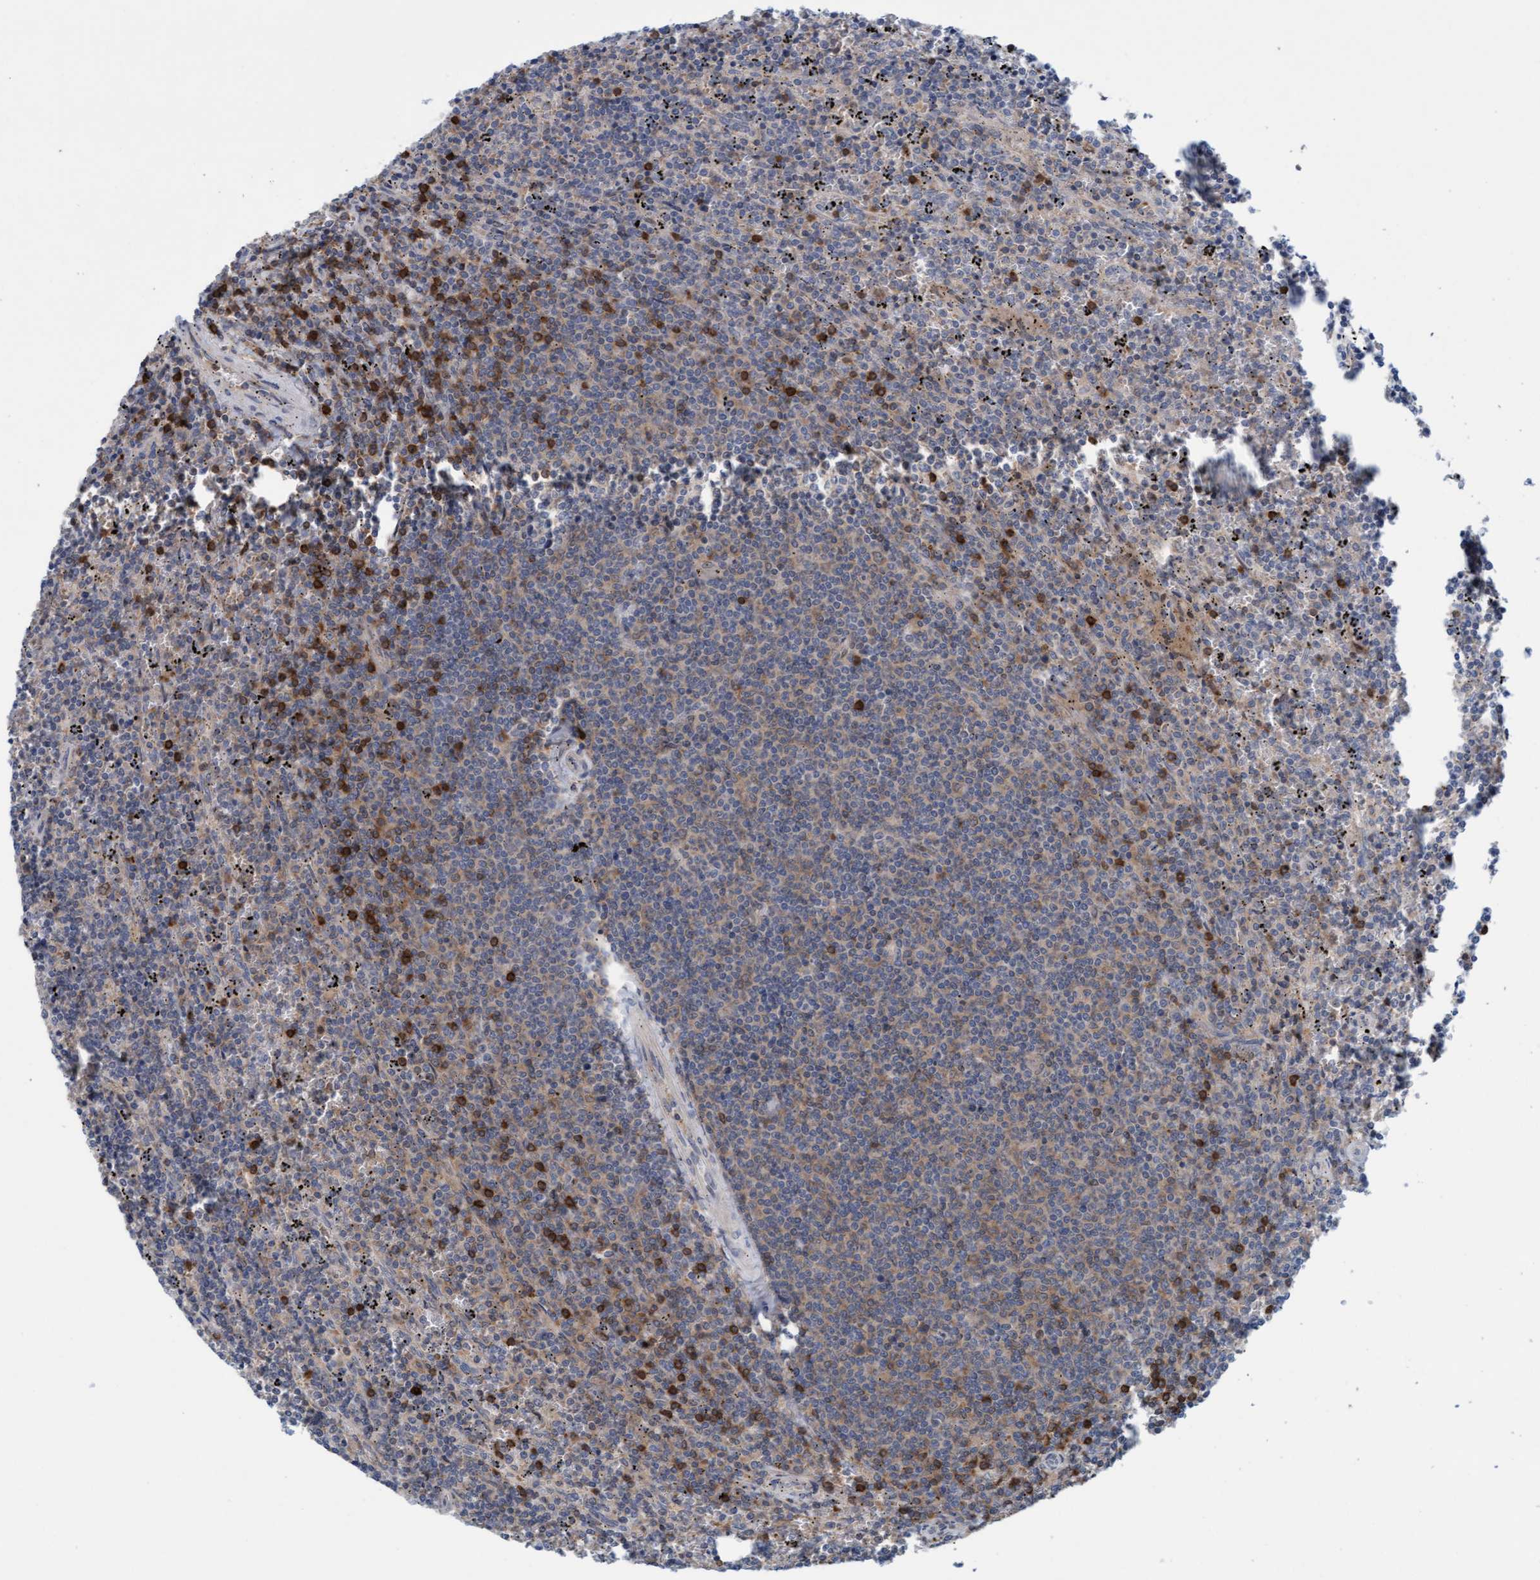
{"staining": {"intensity": "weak", "quantity": "<25%", "location": "cytoplasmic/membranous"}, "tissue": "lymphoma", "cell_type": "Tumor cells", "image_type": "cancer", "snomed": [{"axis": "morphology", "description": "Malignant lymphoma, non-Hodgkin's type, Low grade"}, {"axis": "topography", "description": "Spleen"}], "caption": "DAB (3,3'-diaminobenzidine) immunohistochemical staining of human lymphoma reveals no significant staining in tumor cells.", "gene": "KLHL25", "patient": {"sex": "female", "age": 50}}